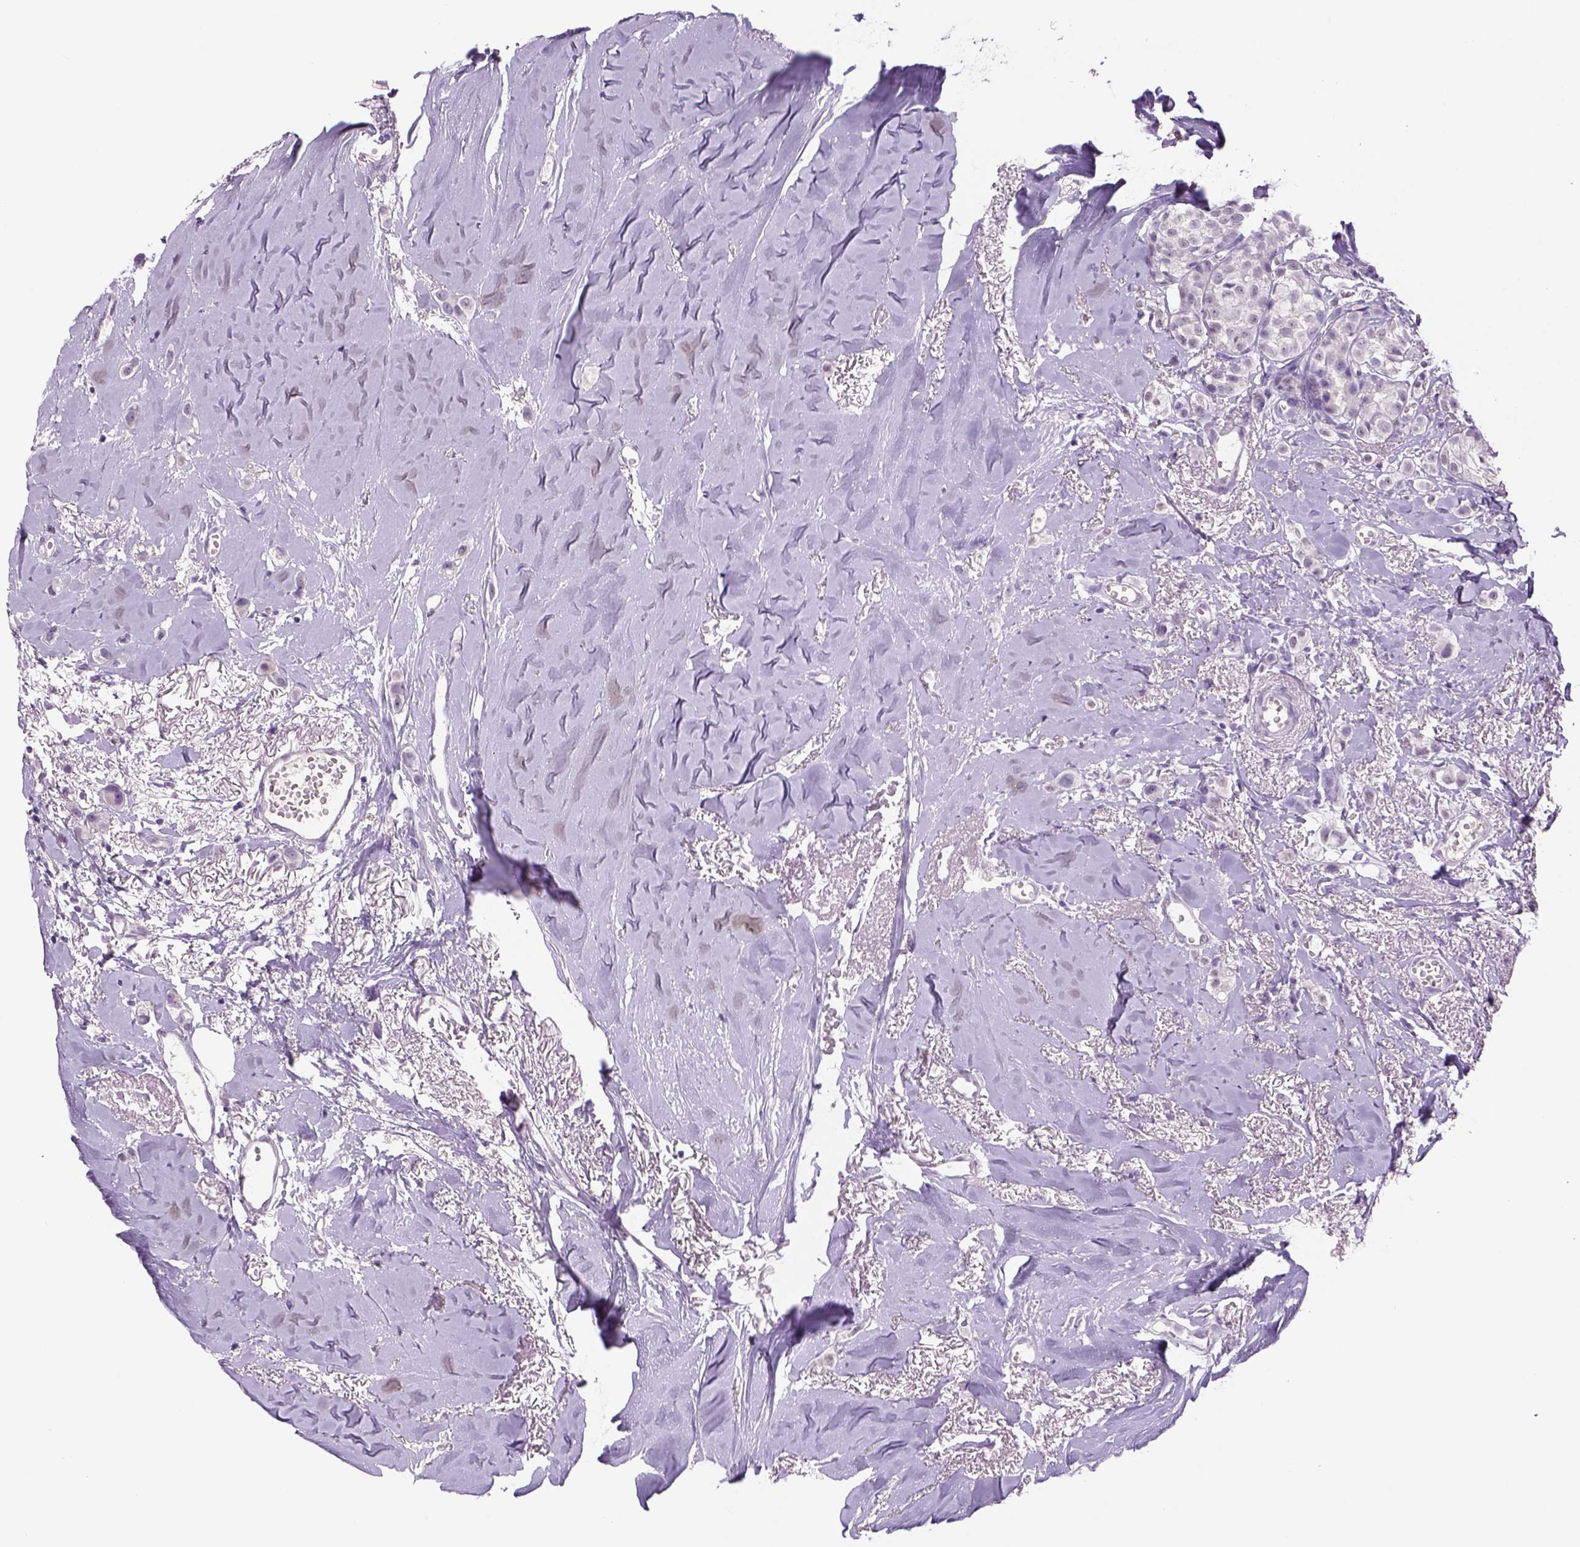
{"staining": {"intensity": "negative", "quantity": "none", "location": "none"}, "tissue": "breast cancer", "cell_type": "Tumor cells", "image_type": "cancer", "snomed": [{"axis": "morphology", "description": "Duct carcinoma"}, {"axis": "topography", "description": "Breast"}], "caption": "IHC micrograph of human breast invasive ductal carcinoma stained for a protein (brown), which displays no expression in tumor cells. The staining is performed using DAB brown chromogen with nuclei counter-stained in using hematoxylin.", "gene": "DBH", "patient": {"sex": "female", "age": 85}}